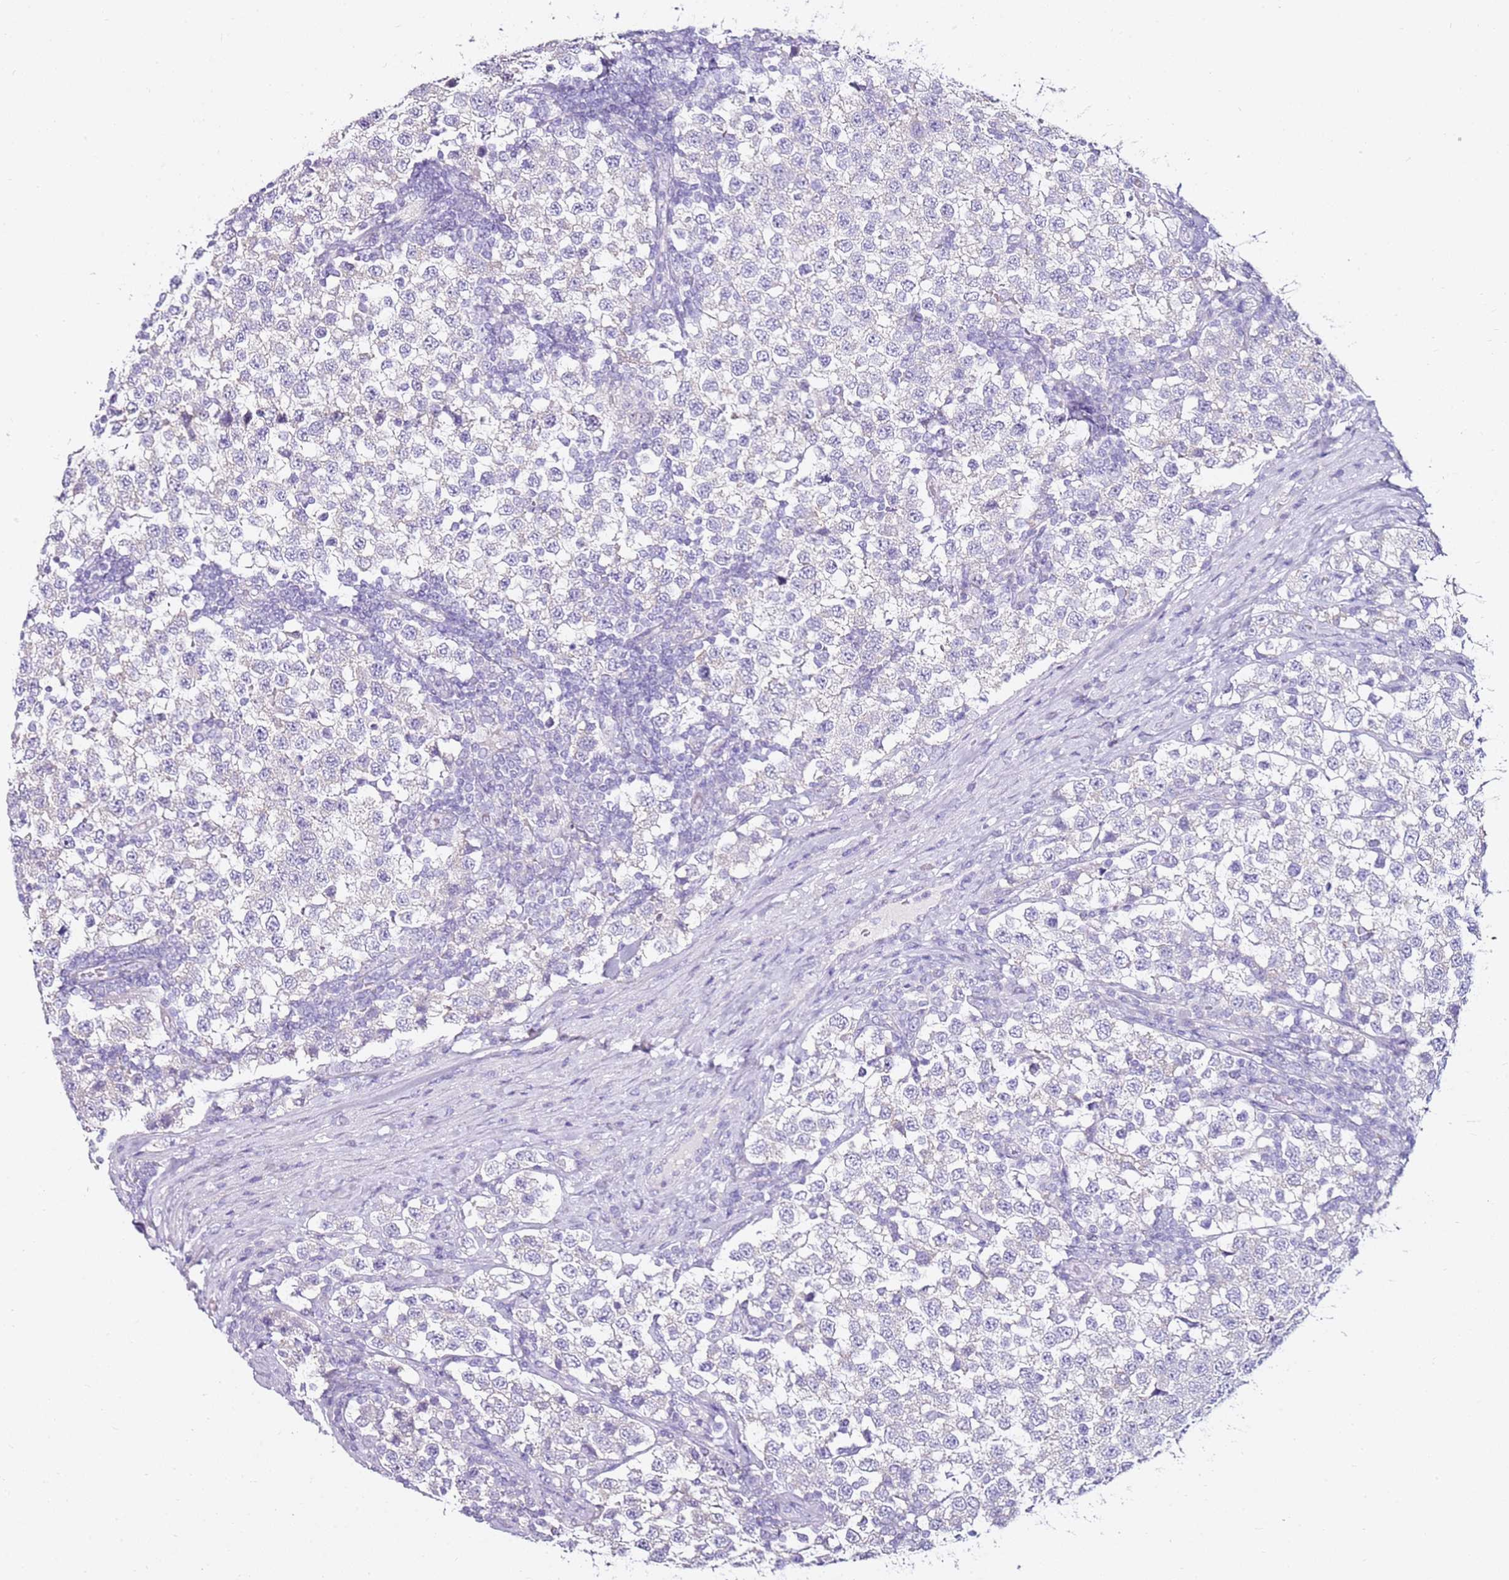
{"staining": {"intensity": "negative", "quantity": "none", "location": "none"}, "tissue": "testis cancer", "cell_type": "Tumor cells", "image_type": "cancer", "snomed": [{"axis": "morphology", "description": "Seminoma, NOS"}, {"axis": "topography", "description": "Testis"}], "caption": "Human testis cancer (seminoma) stained for a protein using immunohistochemistry demonstrates no positivity in tumor cells.", "gene": "MYBPC3", "patient": {"sex": "male", "age": 34}}